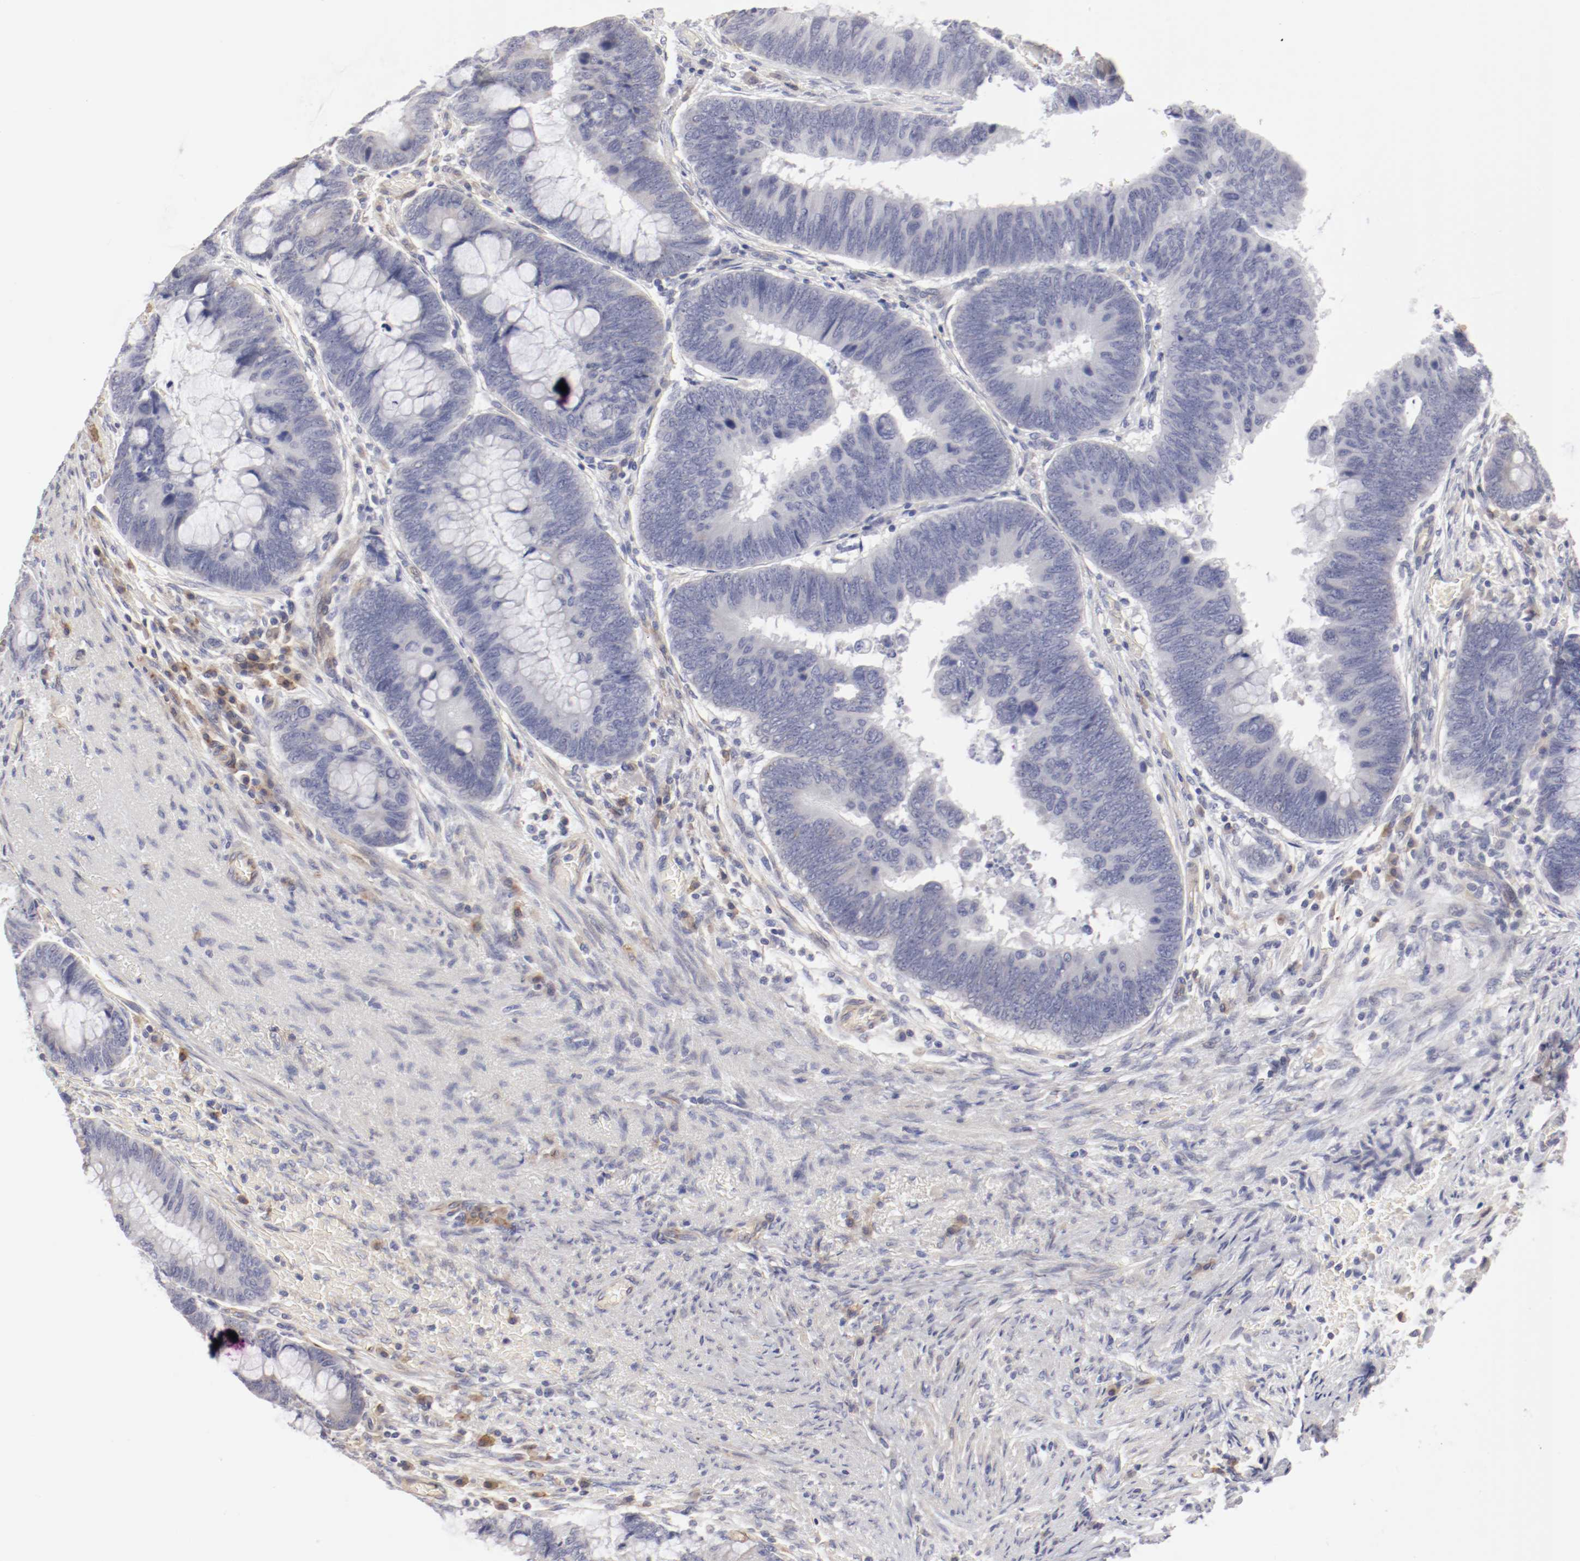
{"staining": {"intensity": "negative", "quantity": "none", "location": "none"}, "tissue": "colorectal cancer", "cell_type": "Tumor cells", "image_type": "cancer", "snomed": [{"axis": "morphology", "description": "Normal tissue, NOS"}, {"axis": "morphology", "description": "Adenocarcinoma, NOS"}, {"axis": "topography", "description": "Rectum"}], "caption": "This is a image of immunohistochemistry (IHC) staining of adenocarcinoma (colorectal), which shows no staining in tumor cells.", "gene": "LAX1", "patient": {"sex": "male", "age": 92}}